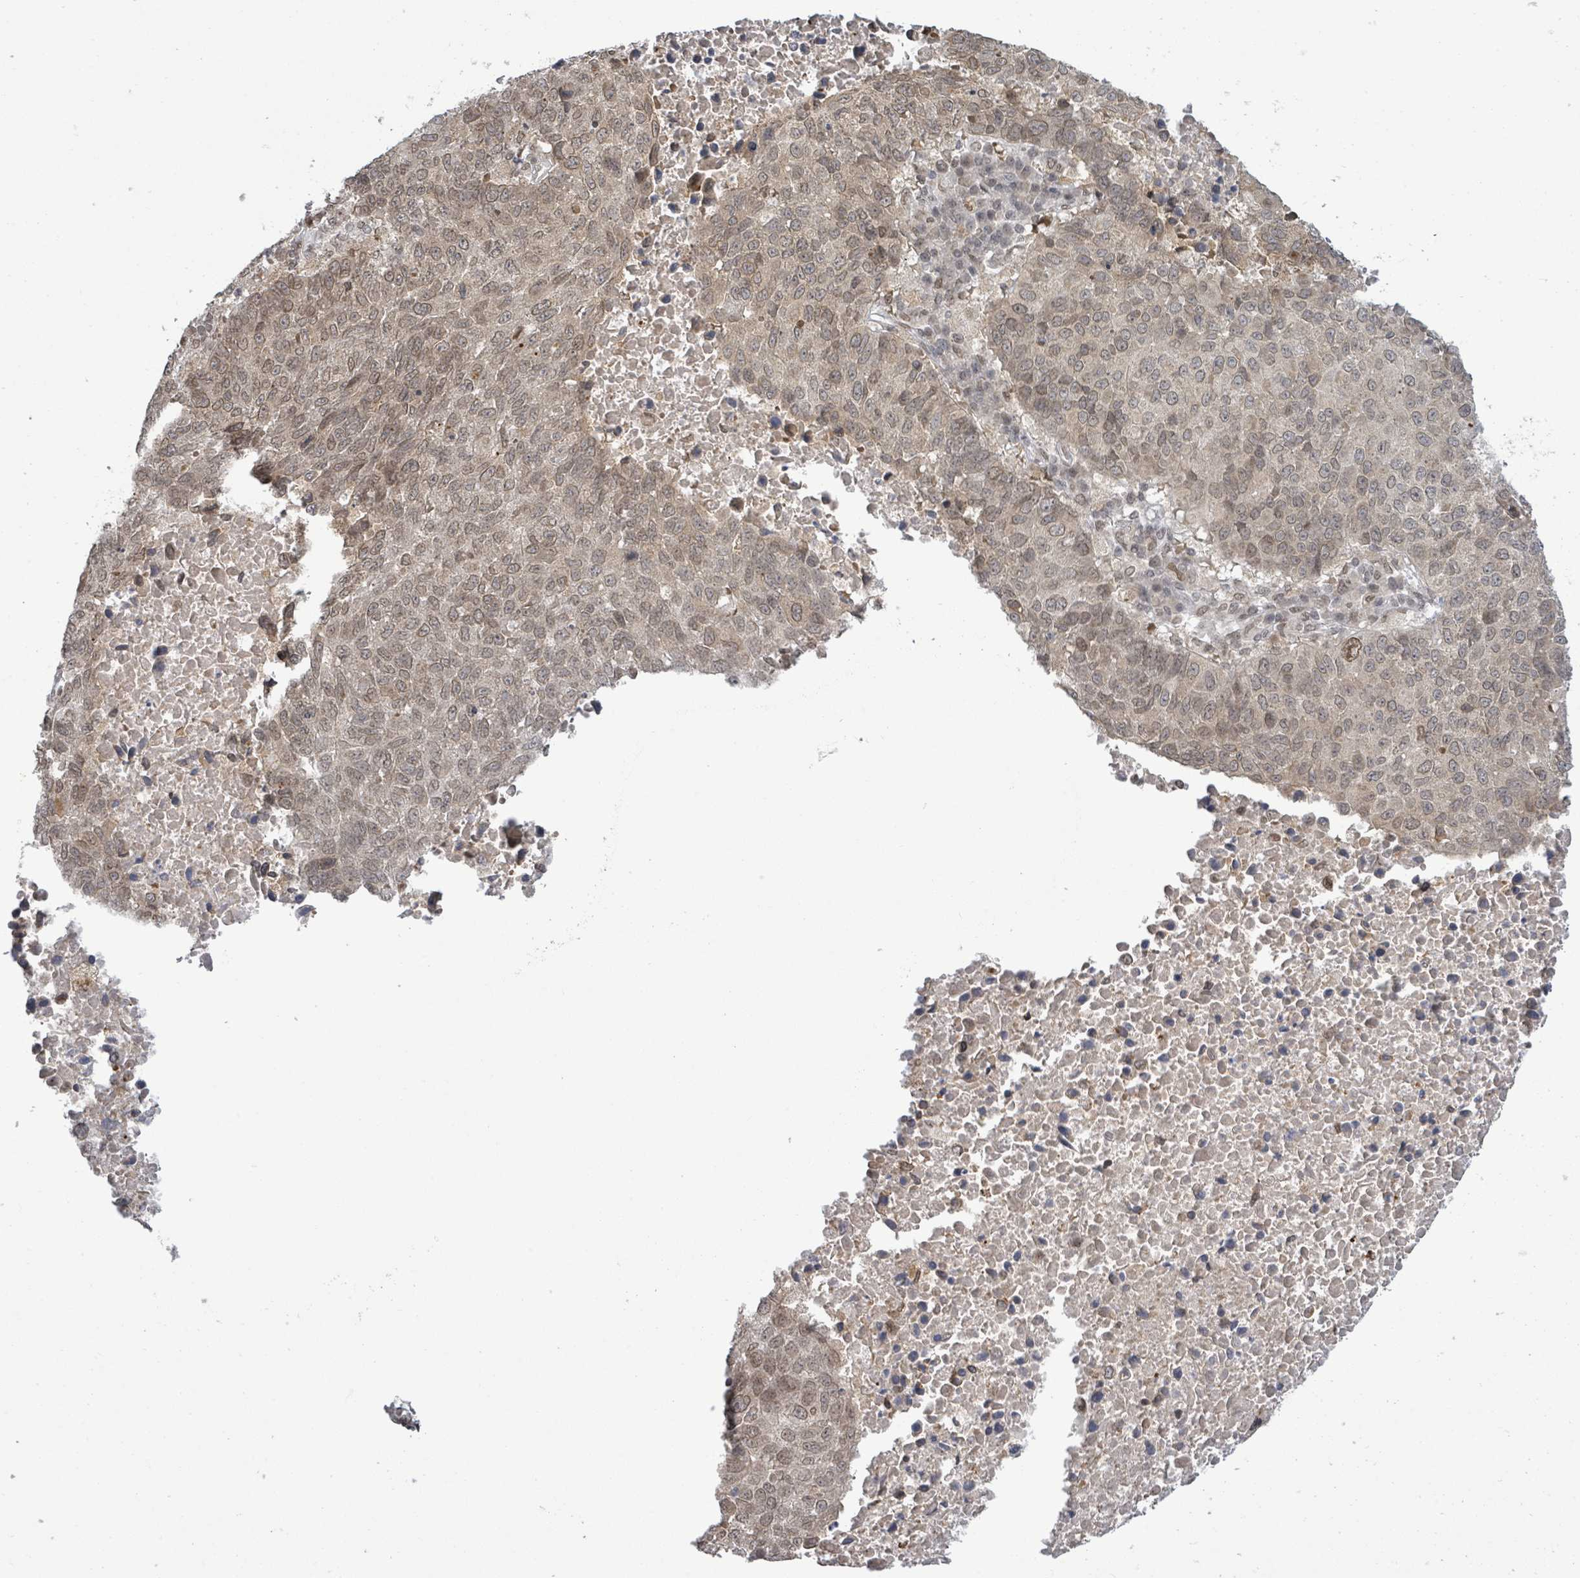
{"staining": {"intensity": "weak", "quantity": ">75%", "location": "cytoplasmic/membranous,nuclear"}, "tissue": "lung cancer", "cell_type": "Tumor cells", "image_type": "cancer", "snomed": [{"axis": "morphology", "description": "Squamous cell carcinoma, NOS"}, {"axis": "topography", "description": "Lung"}], "caption": "Immunohistochemistry (DAB) staining of human lung cancer (squamous cell carcinoma) shows weak cytoplasmic/membranous and nuclear protein expression in approximately >75% of tumor cells.", "gene": "SBF2", "patient": {"sex": "male", "age": 73}}